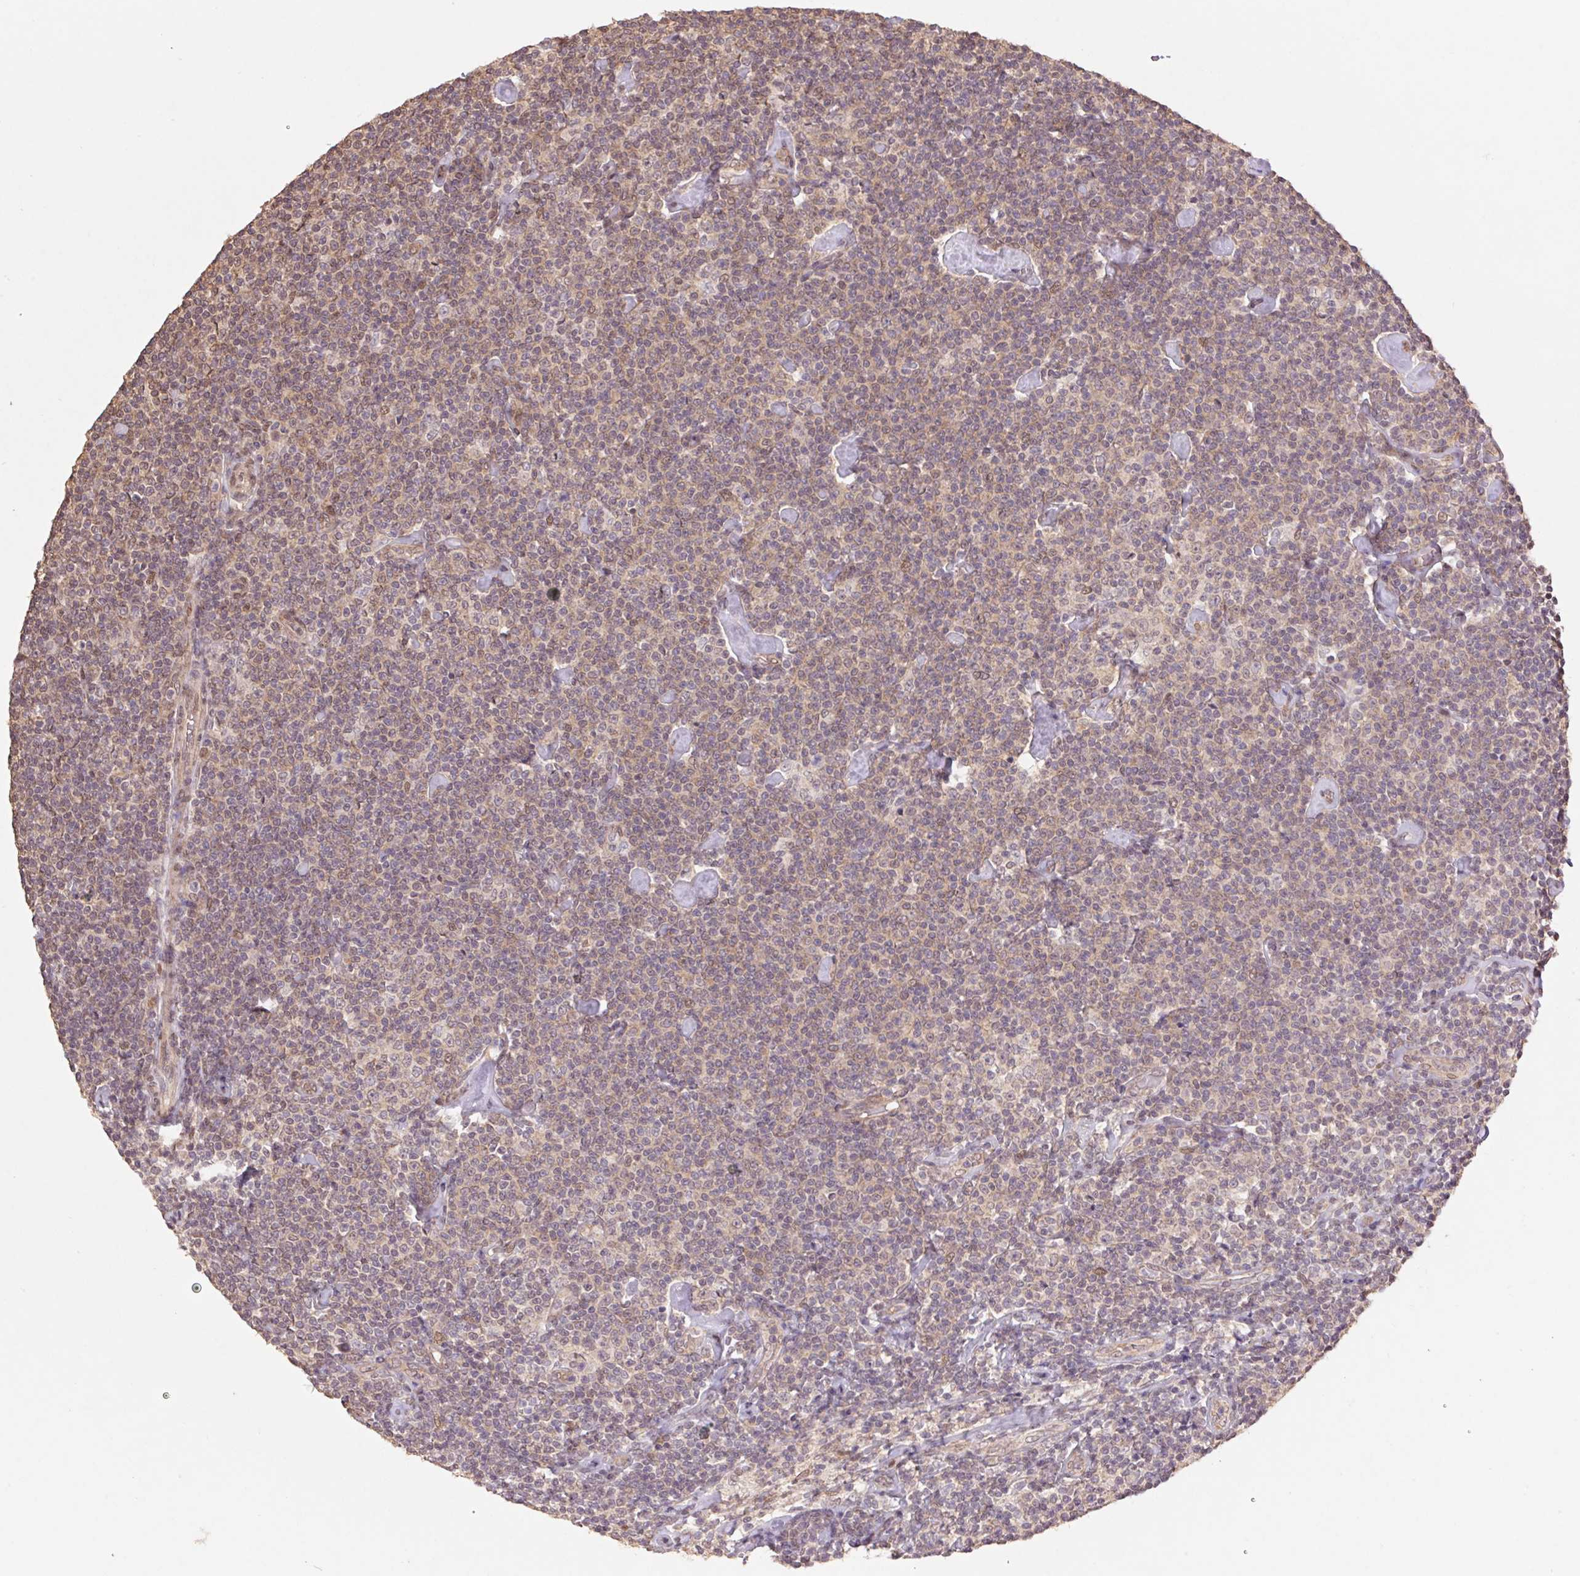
{"staining": {"intensity": "negative", "quantity": "none", "location": "none"}, "tissue": "lymphoma", "cell_type": "Tumor cells", "image_type": "cancer", "snomed": [{"axis": "morphology", "description": "Malignant lymphoma, non-Hodgkin's type, Low grade"}, {"axis": "topography", "description": "Lymph node"}], "caption": "An image of malignant lymphoma, non-Hodgkin's type (low-grade) stained for a protein shows no brown staining in tumor cells.", "gene": "CUTA", "patient": {"sex": "male", "age": 81}}